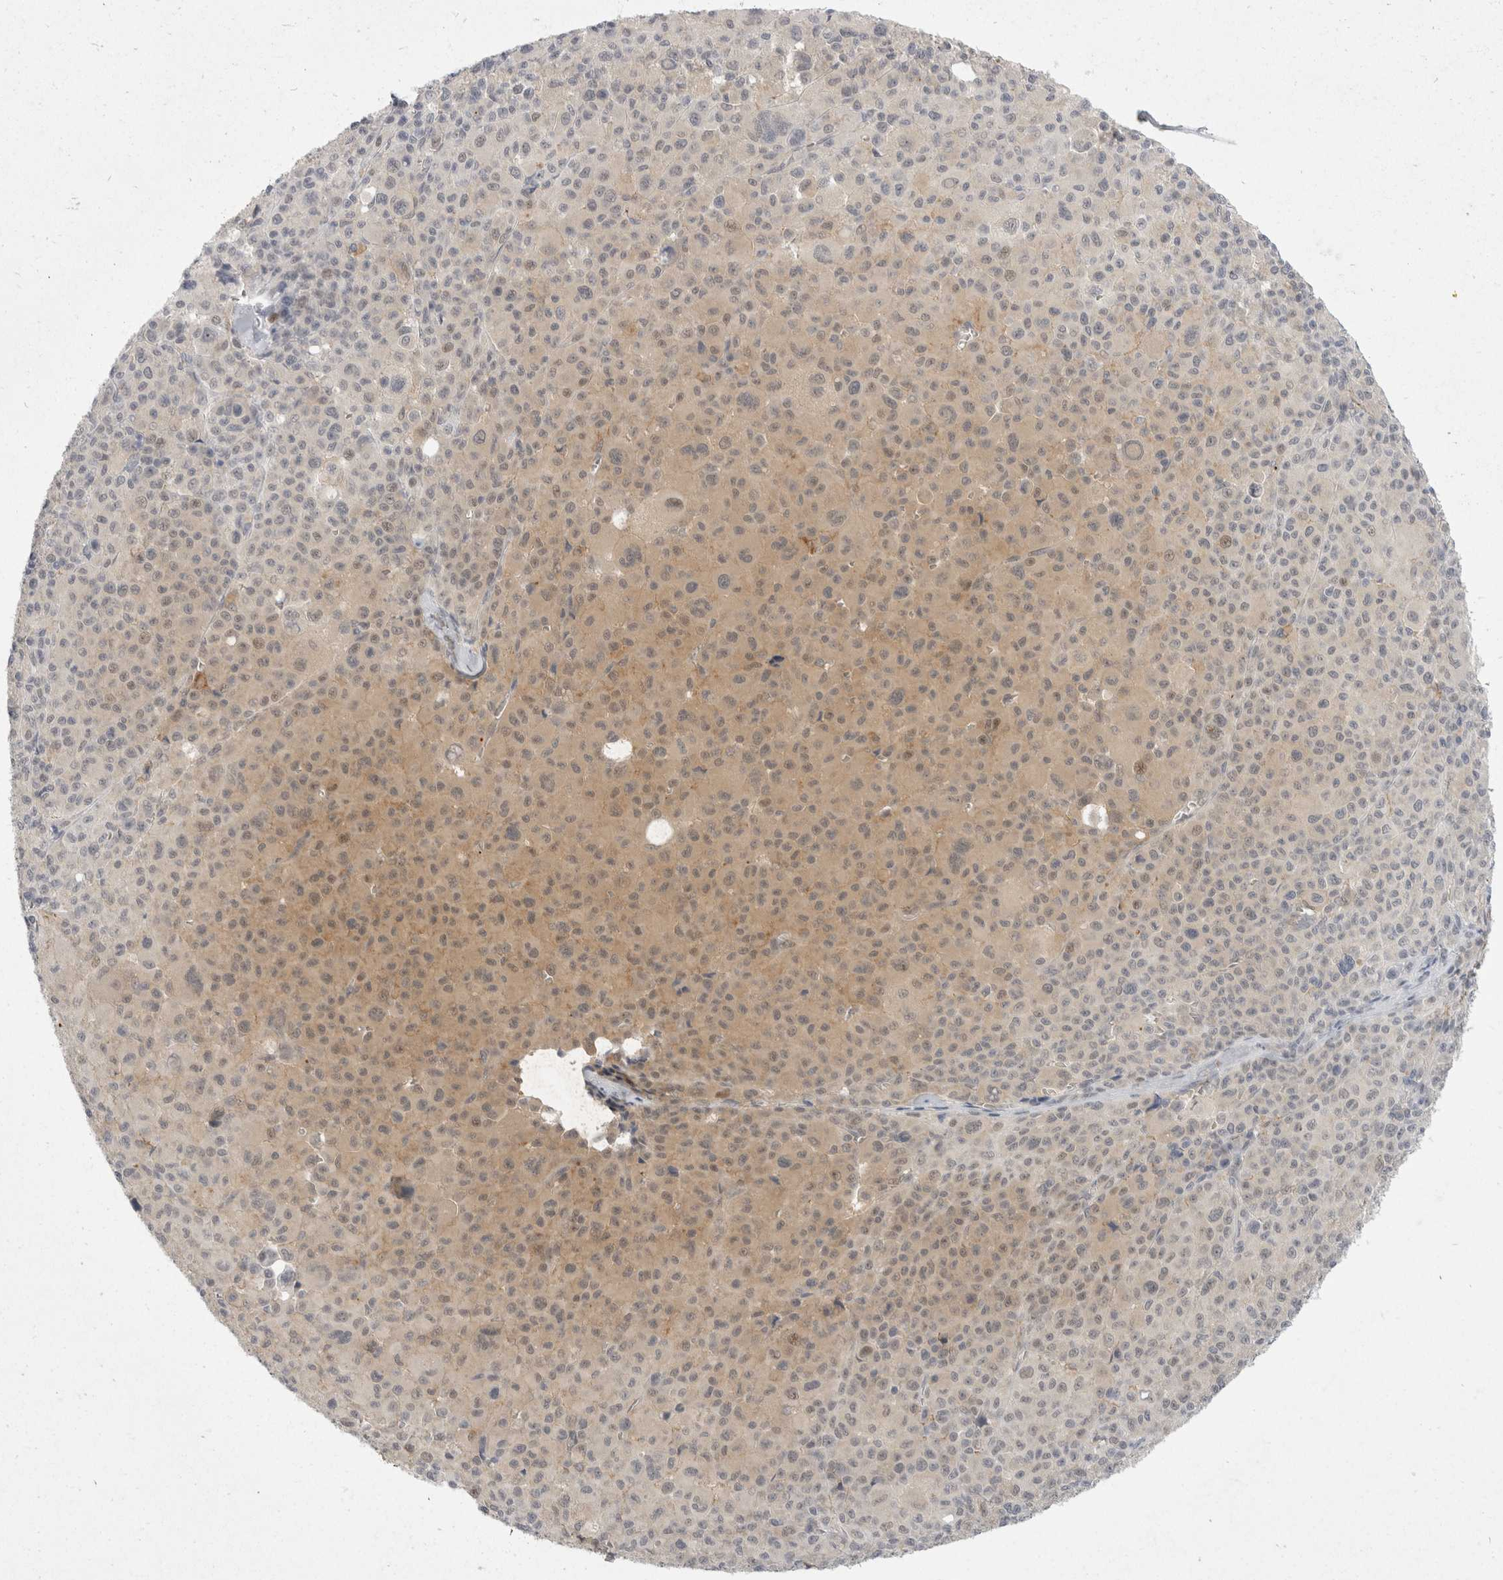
{"staining": {"intensity": "weak", "quantity": "25%-75%", "location": "cytoplasmic/membranous"}, "tissue": "melanoma", "cell_type": "Tumor cells", "image_type": "cancer", "snomed": [{"axis": "morphology", "description": "Malignant melanoma, Metastatic site"}, {"axis": "topography", "description": "Skin"}], "caption": "Malignant melanoma (metastatic site) stained with DAB (3,3'-diaminobenzidine) immunohistochemistry shows low levels of weak cytoplasmic/membranous staining in approximately 25%-75% of tumor cells.", "gene": "TOM1L2", "patient": {"sex": "female", "age": 74}}